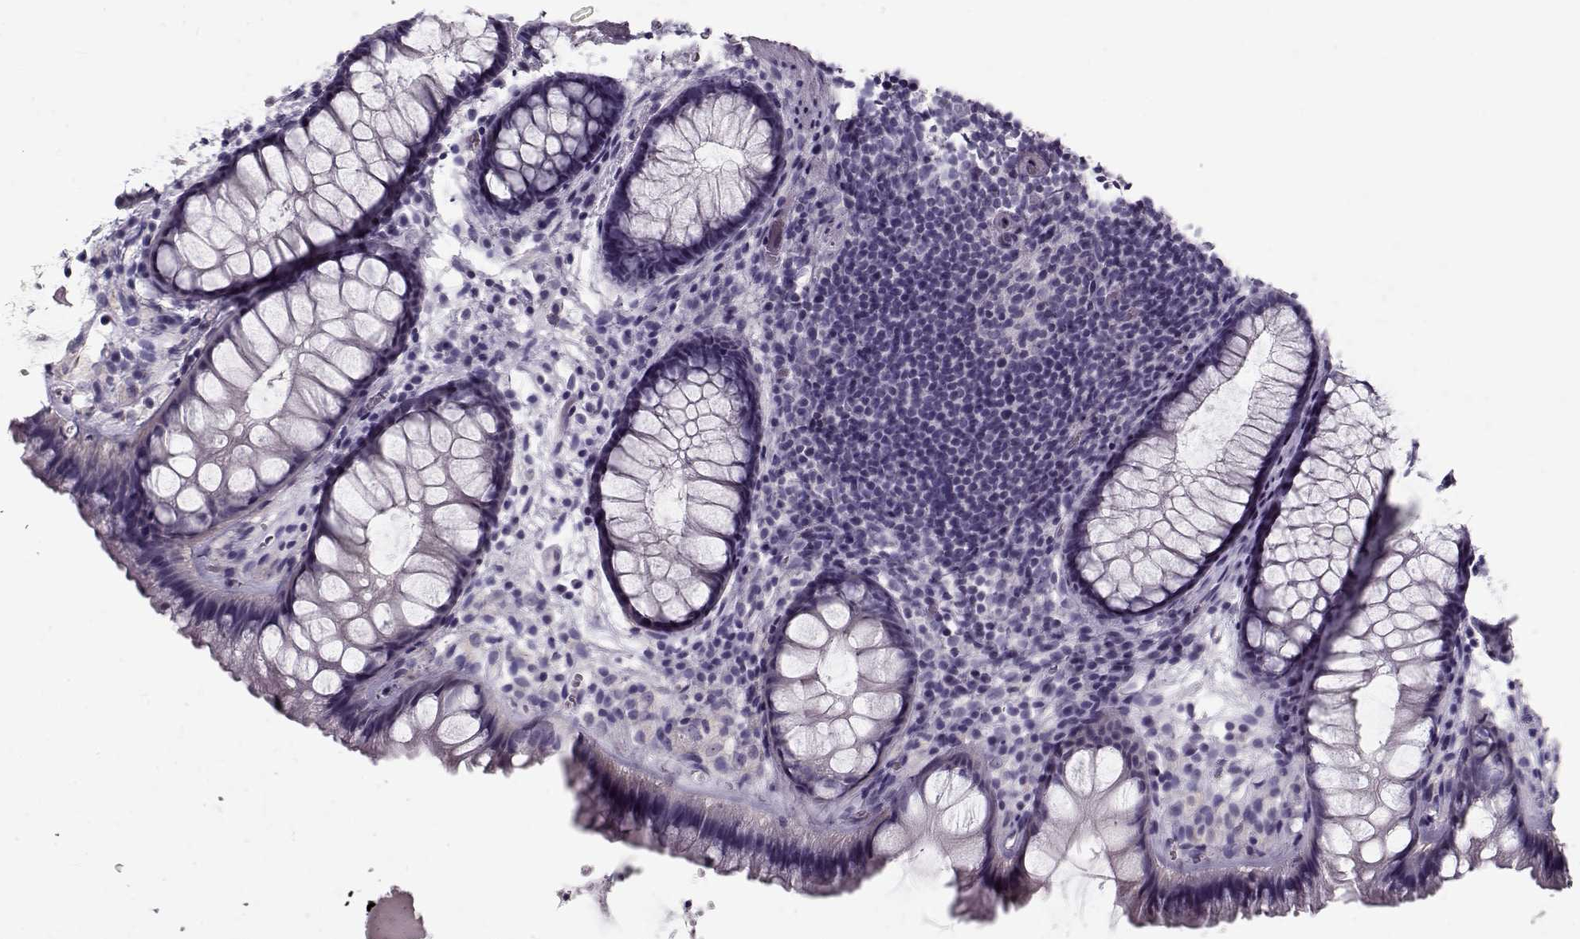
{"staining": {"intensity": "negative", "quantity": "none", "location": "none"}, "tissue": "rectum", "cell_type": "Glandular cells", "image_type": "normal", "snomed": [{"axis": "morphology", "description": "Normal tissue, NOS"}, {"axis": "topography", "description": "Rectum"}], "caption": "Immunohistochemistry micrograph of unremarkable rectum: human rectum stained with DAB (3,3'-diaminobenzidine) reveals no significant protein staining in glandular cells.", "gene": "CCDC136", "patient": {"sex": "female", "age": 62}}